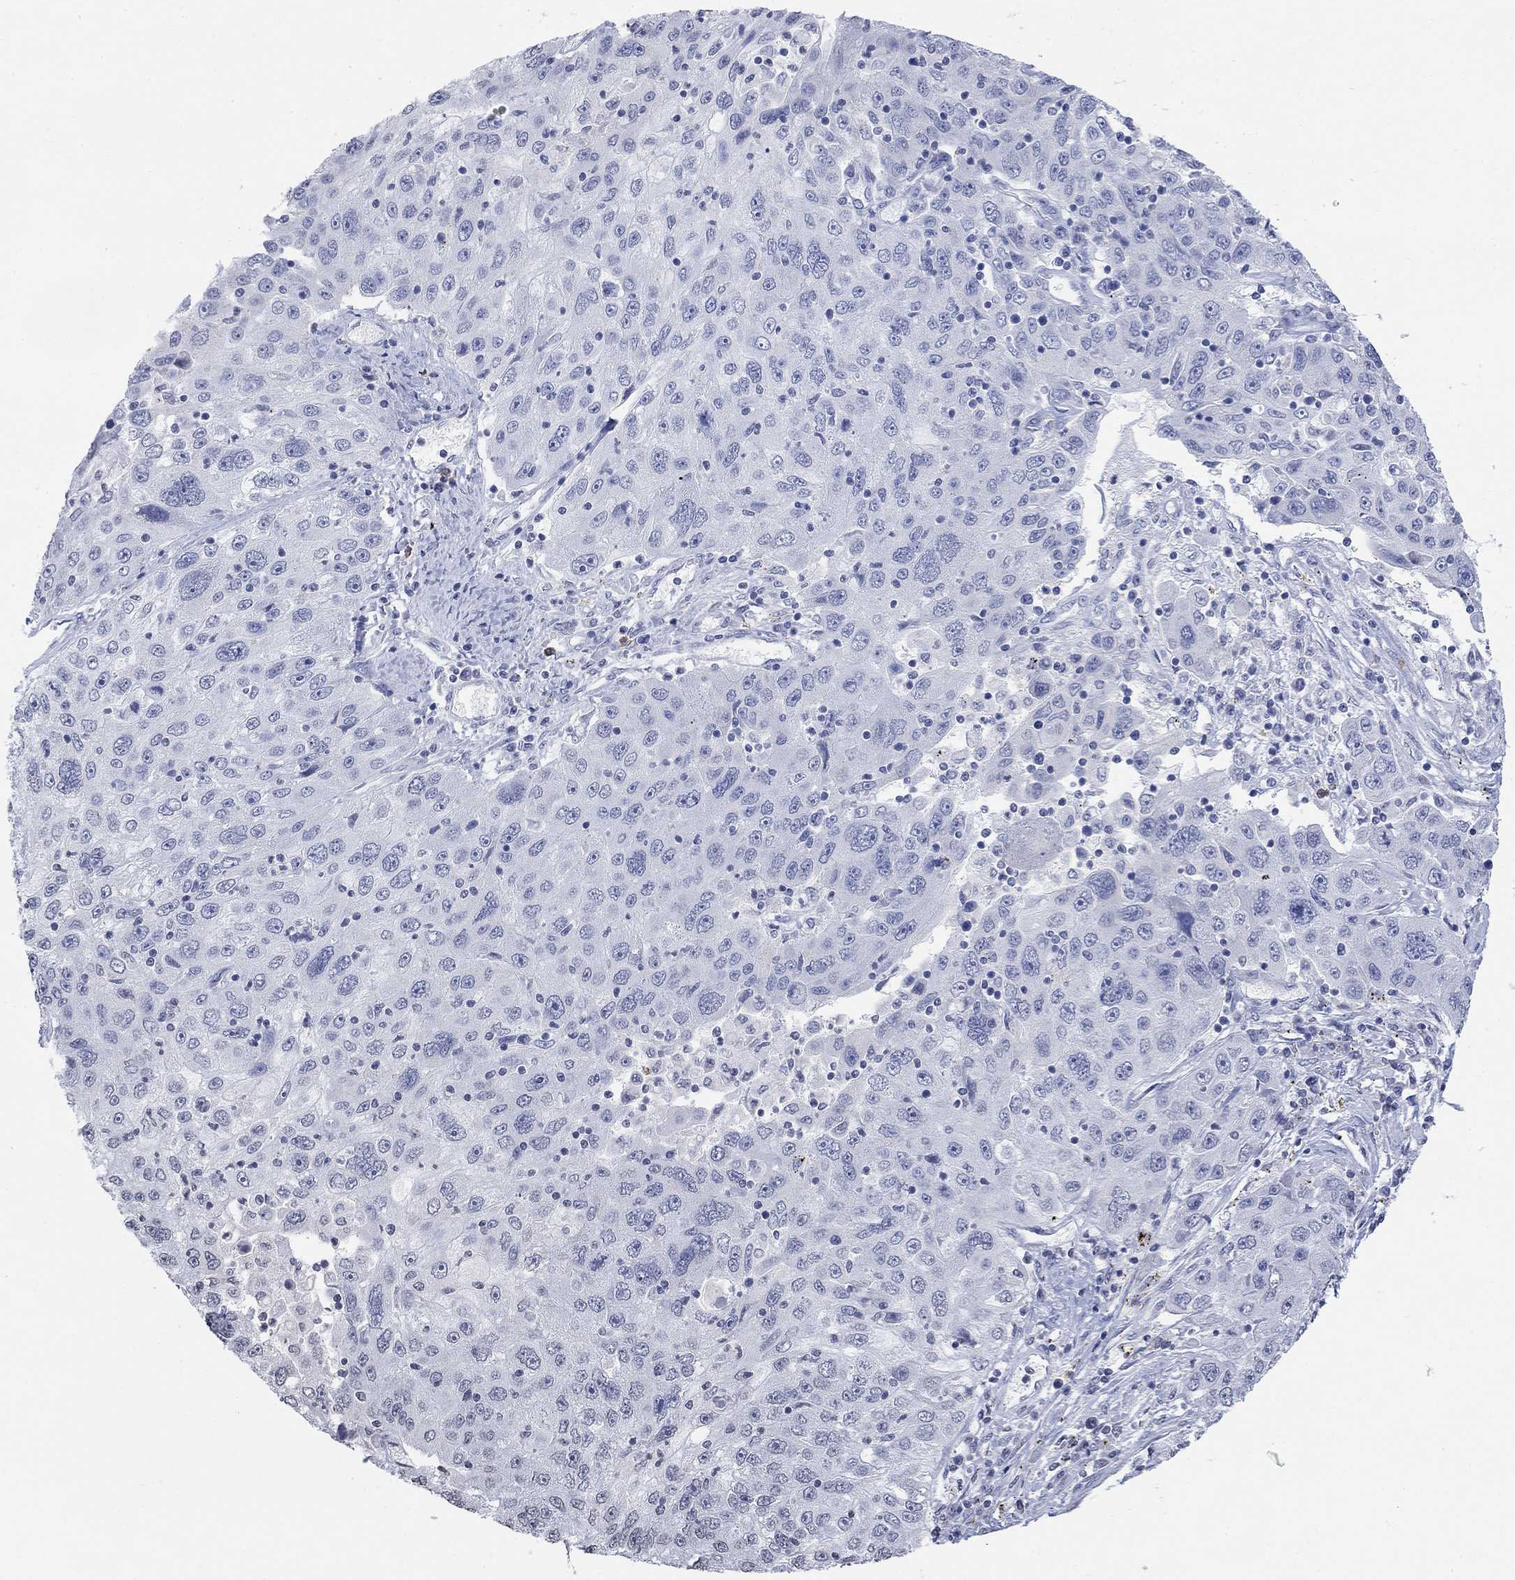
{"staining": {"intensity": "negative", "quantity": "none", "location": "none"}, "tissue": "stomach cancer", "cell_type": "Tumor cells", "image_type": "cancer", "snomed": [{"axis": "morphology", "description": "Adenocarcinoma, NOS"}, {"axis": "topography", "description": "Stomach"}], "caption": "Immunohistochemistry (IHC) histopathology image of neoplastic tissue: stomach cancer (adenocarcinoma) stained with DAB (3,3'-diaminobenzidine) reveals no significant protein positivity in tumor cells. (DAB (3,3'-diaminobenzidine) immunohistochemistry (IHC) with hematoxylin counter stain).", "gene": "TMEM255A", "patient": {"sex": "male", "age": 56}}